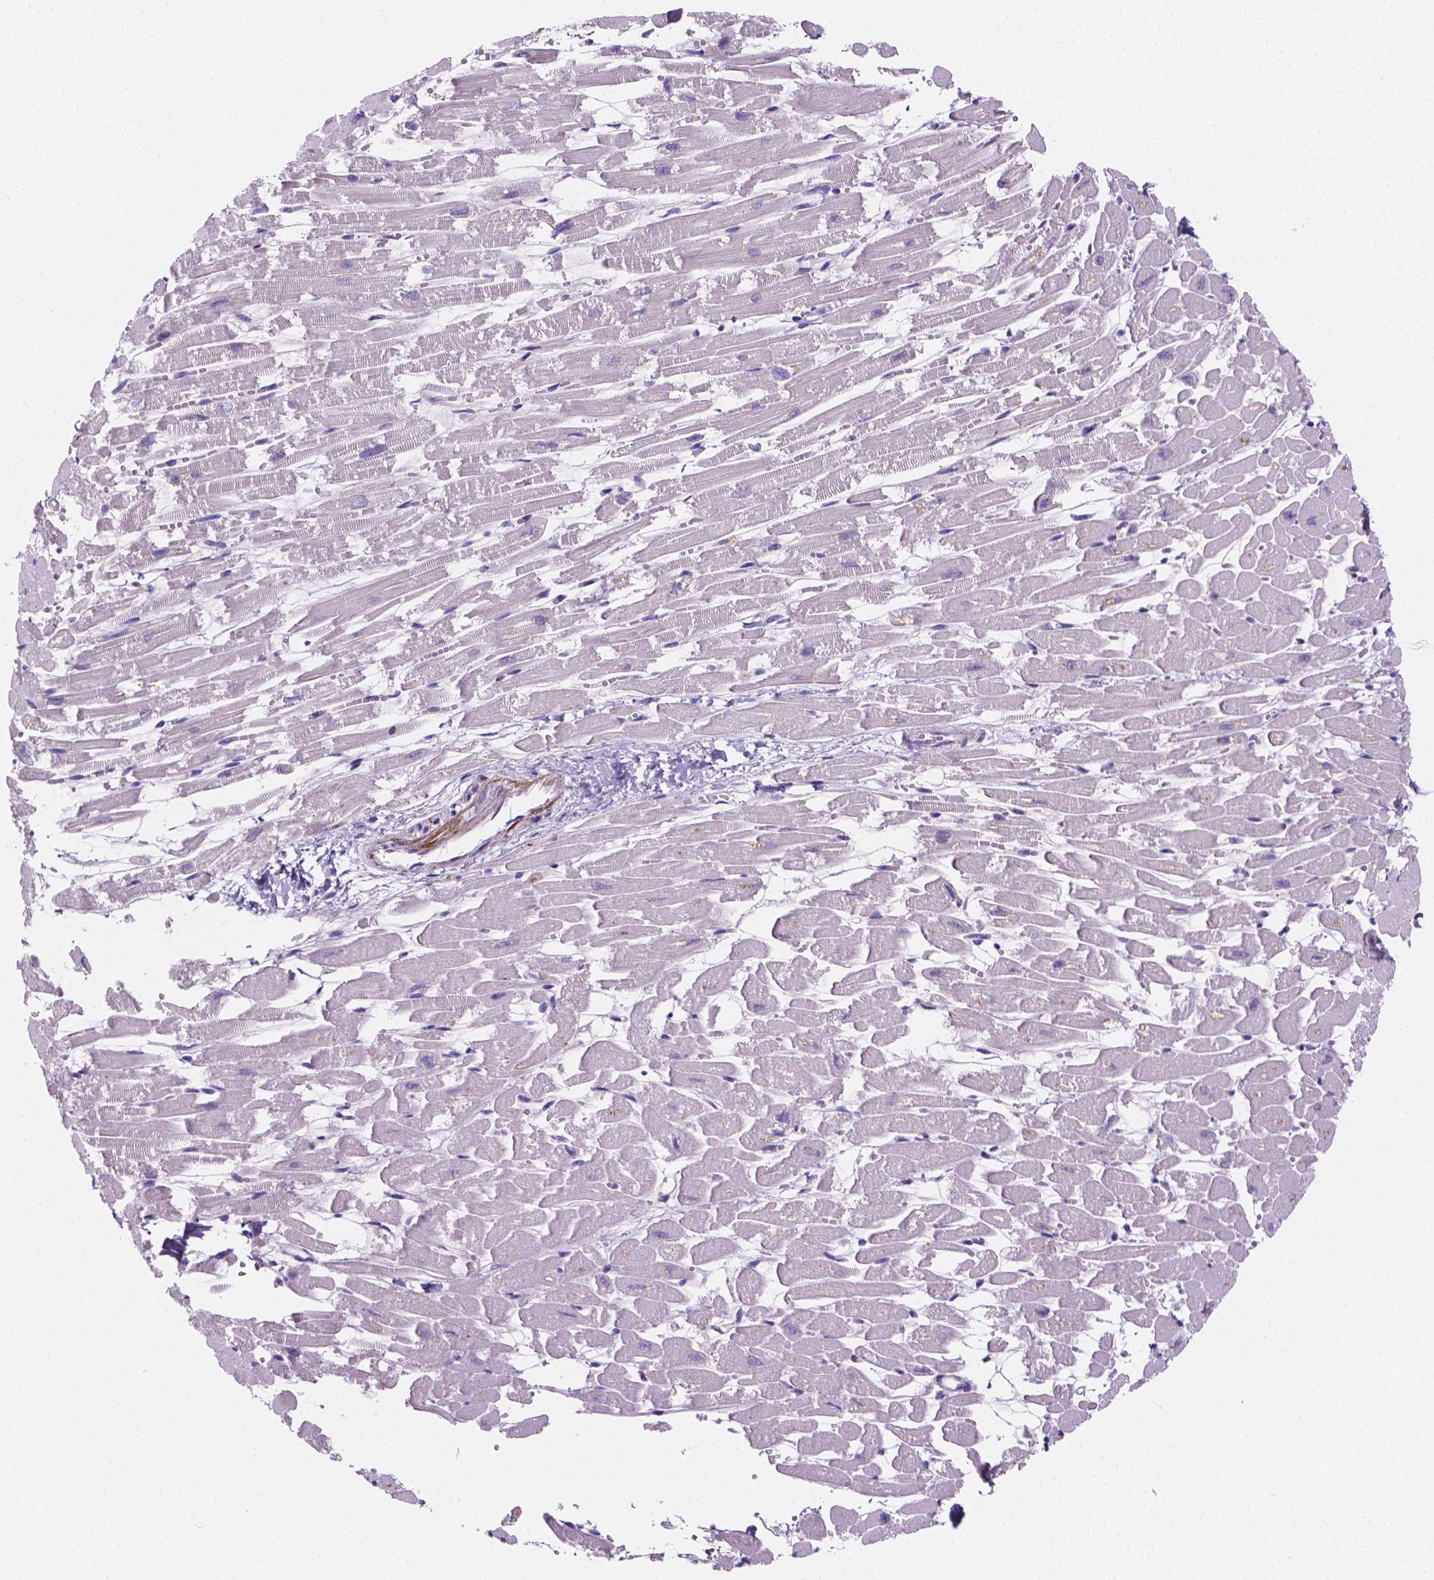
{"staining": {"intensity": "negative", "quantity": "none", "location": "none"}, "tissue": "heart muscle", "cell_type": "Cardiomyocytes", "image_type": "normal", "snomed": [{"axis": "morphology", "description": "Normal tissue, NOS"}, {"axis": "topography", "description": "Heart"}], "caption": "High magnification brightfield microscopy of normal heart muscle stained with DAB (3,3'-diaminobenzidine) (brown) and counterstained with hematoxylin (blue): cardiomyocytes show no significant positivity. The staining was performed using DAB to visualize the protein expression in brown, while the nuclei were stained in blue with hematoxylin (Magnification: 20x).", "gene": "NRGN", "patient": {"sex": "female", "age": 52}}